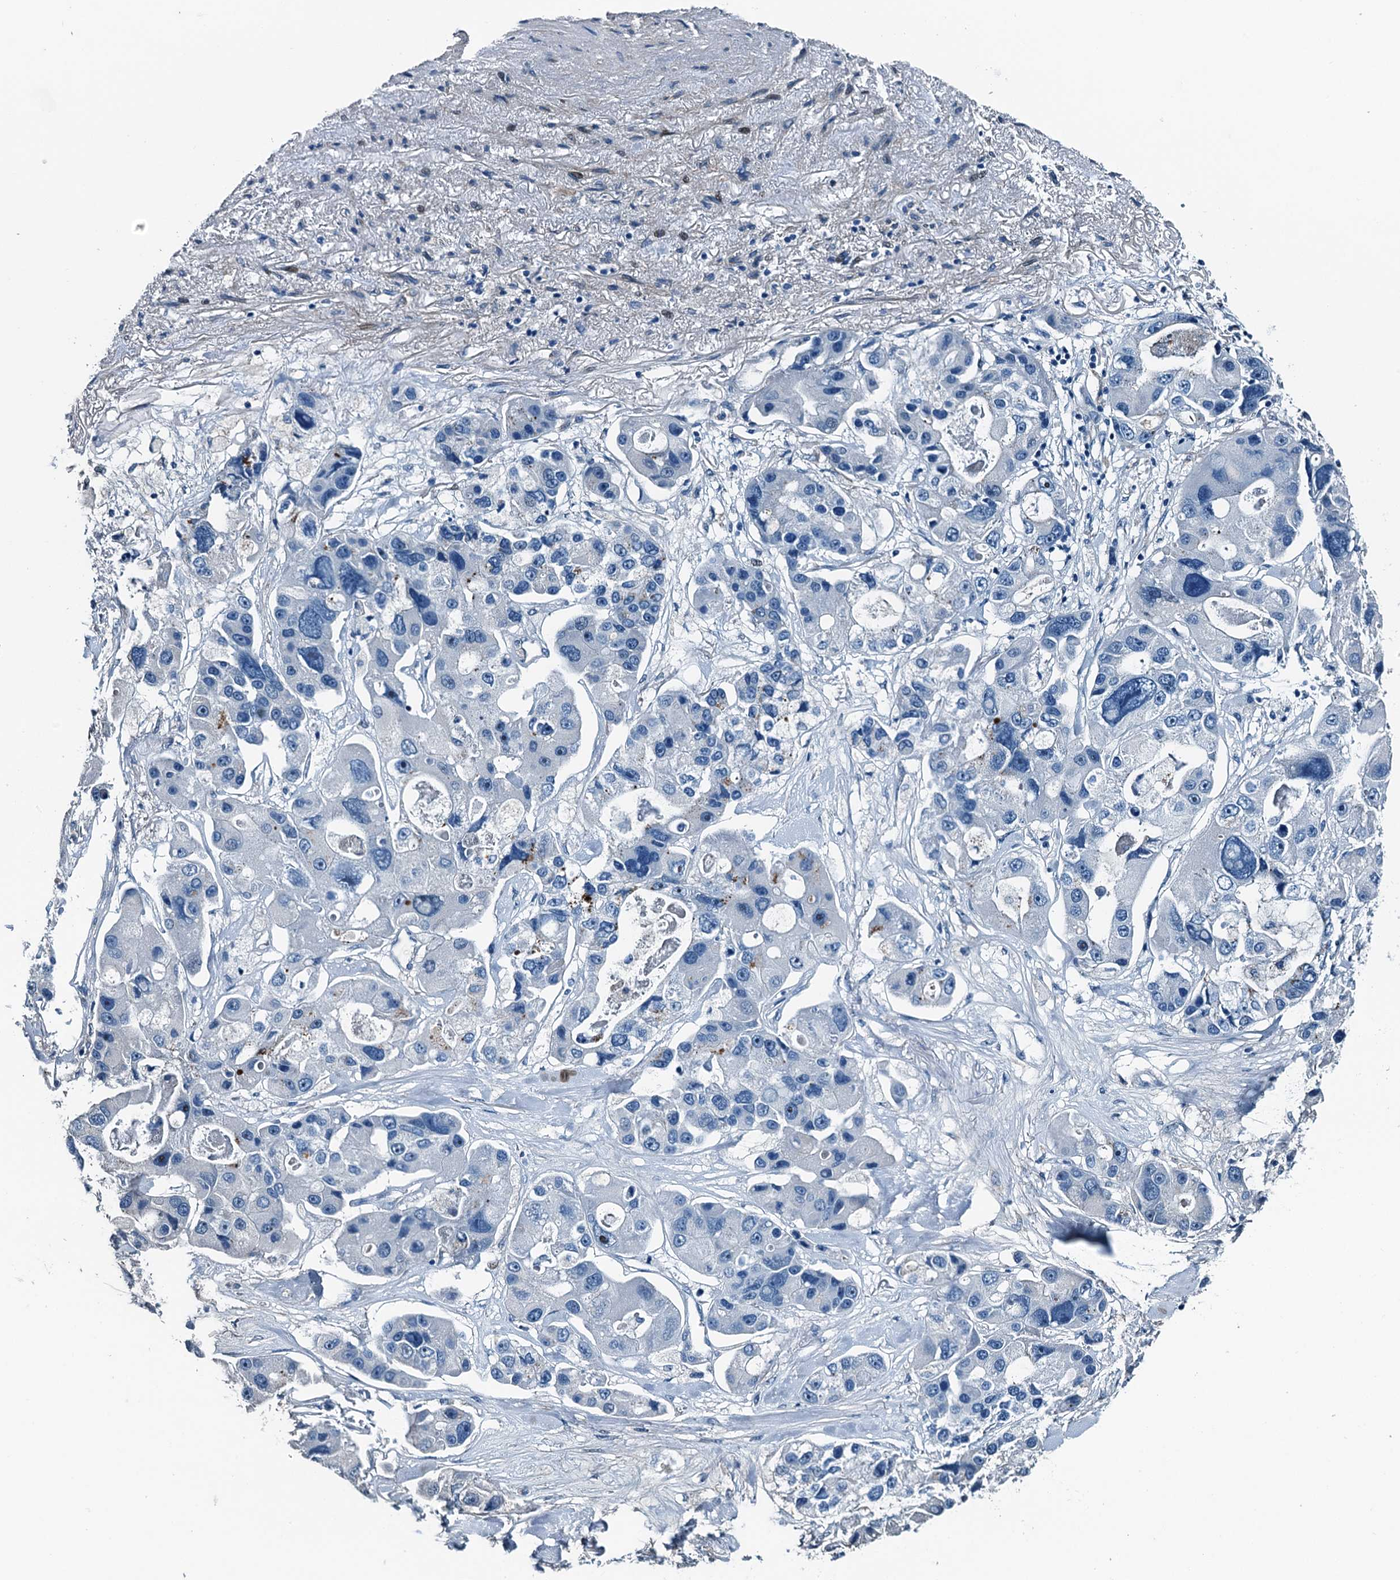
{"staining": {"intensity": "negative", "quantity": "none", "location": "none"}, "tissue": "lung cancer", "cell_type": "Tumor cells", "image_type": "cancer", "snomed": [{"axis": "morphology", "description": "Adenocarcinoma, NOS"}, {"axis": "topography", "description": "Lung"}], "caption": "Micrograph shows no significant protein staining in tumor cells of lung adenocarcinoma.", "gene": "RAB3IL1", "patient": {"sex": "female", "age": 54}}